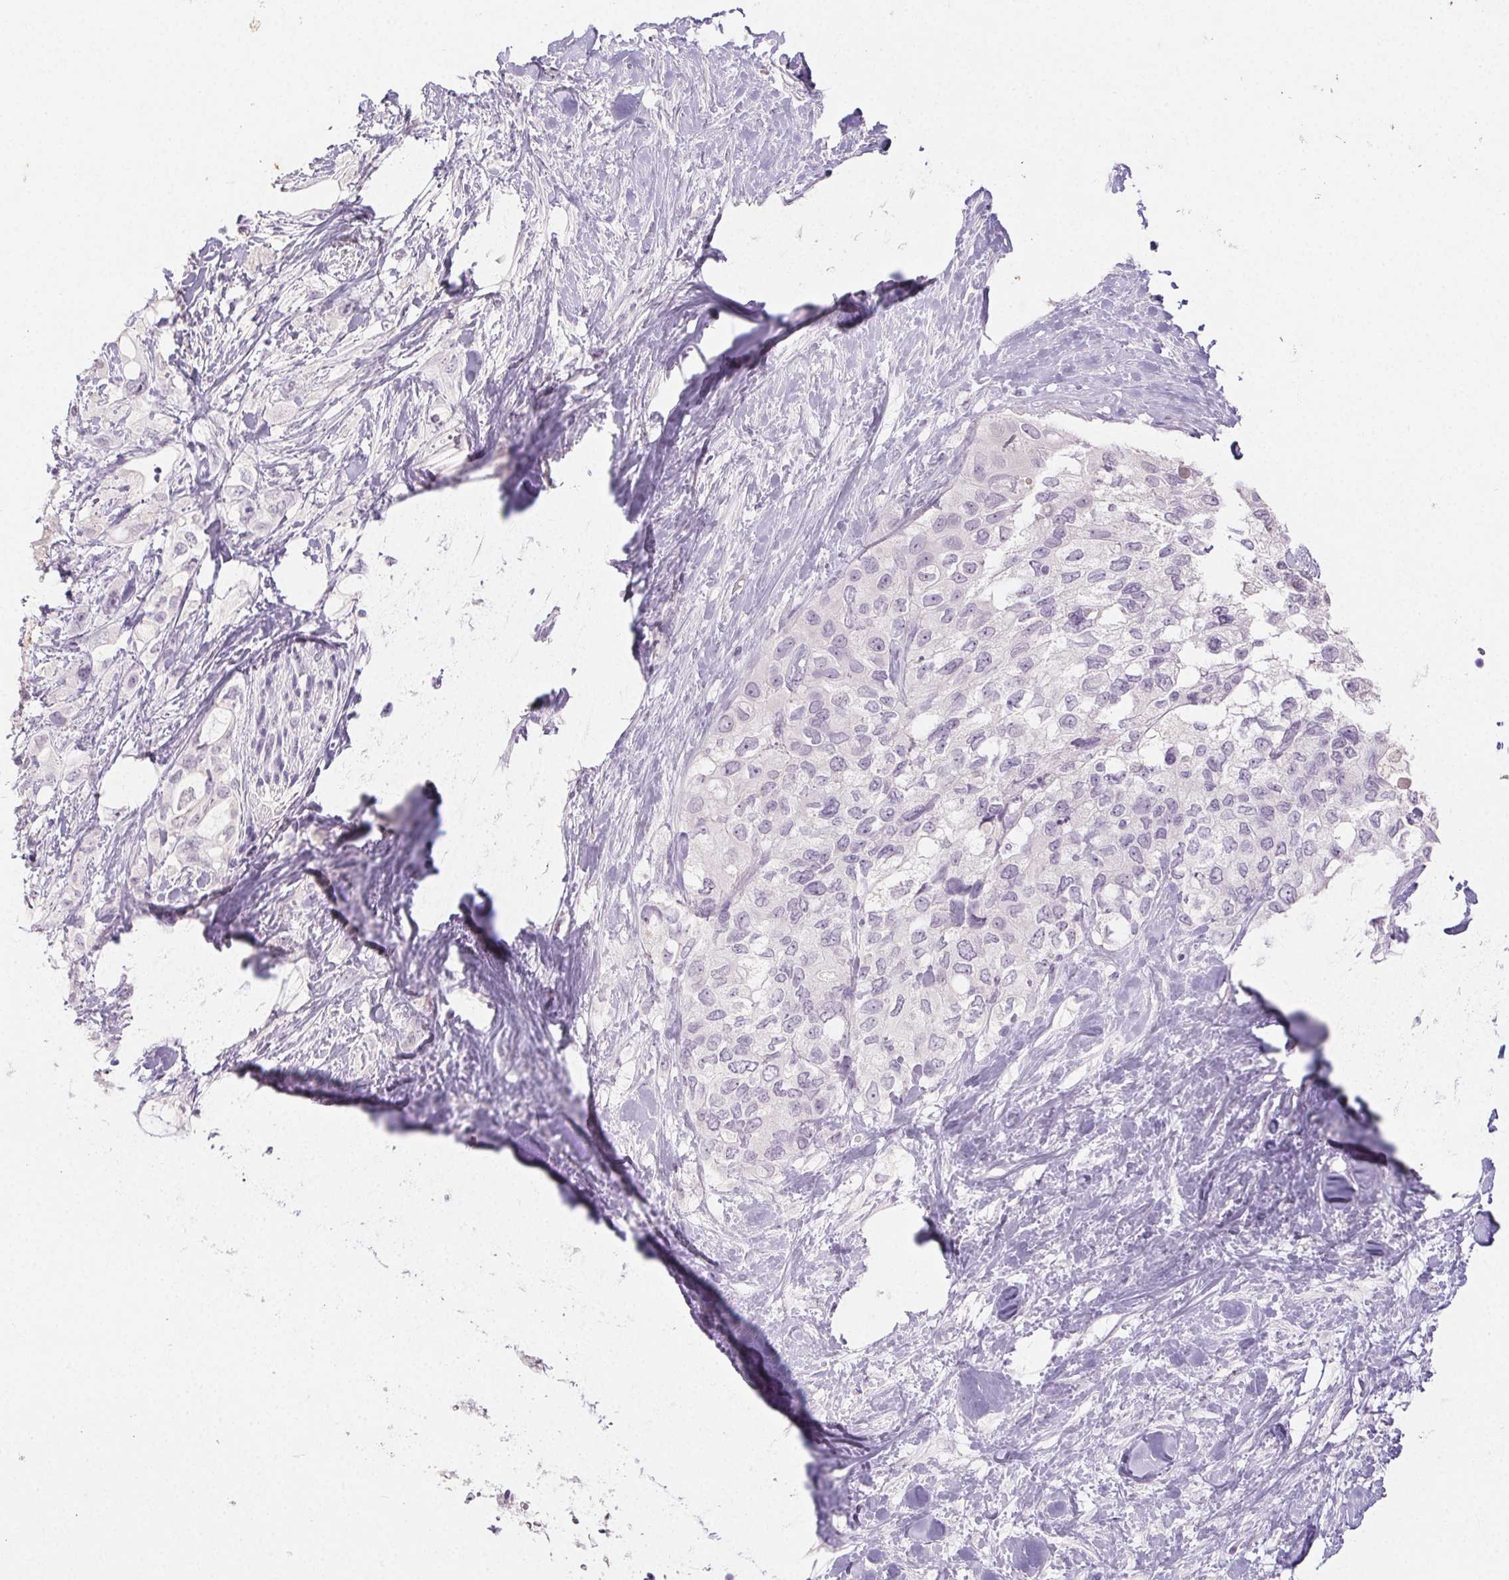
{"staining": {"intensity": "negative", "quantity": "none", "location": "none"}, "tissue": "pancreatic cancer", "cell_type": "Tumor cells", "image_type": "cancer", "snomed": [{"axis": "morphology", "description": "Adenocarcinoma, NOS"}, {"axis": "topography", "description": "Pancreas"}], "caption": "Protein analysis of adenocarcinoma (pancreatic) demonstrates no significant staining in tumor cells.", "gene": "PI3", "patient": {"sex": "female", "age": 56}}